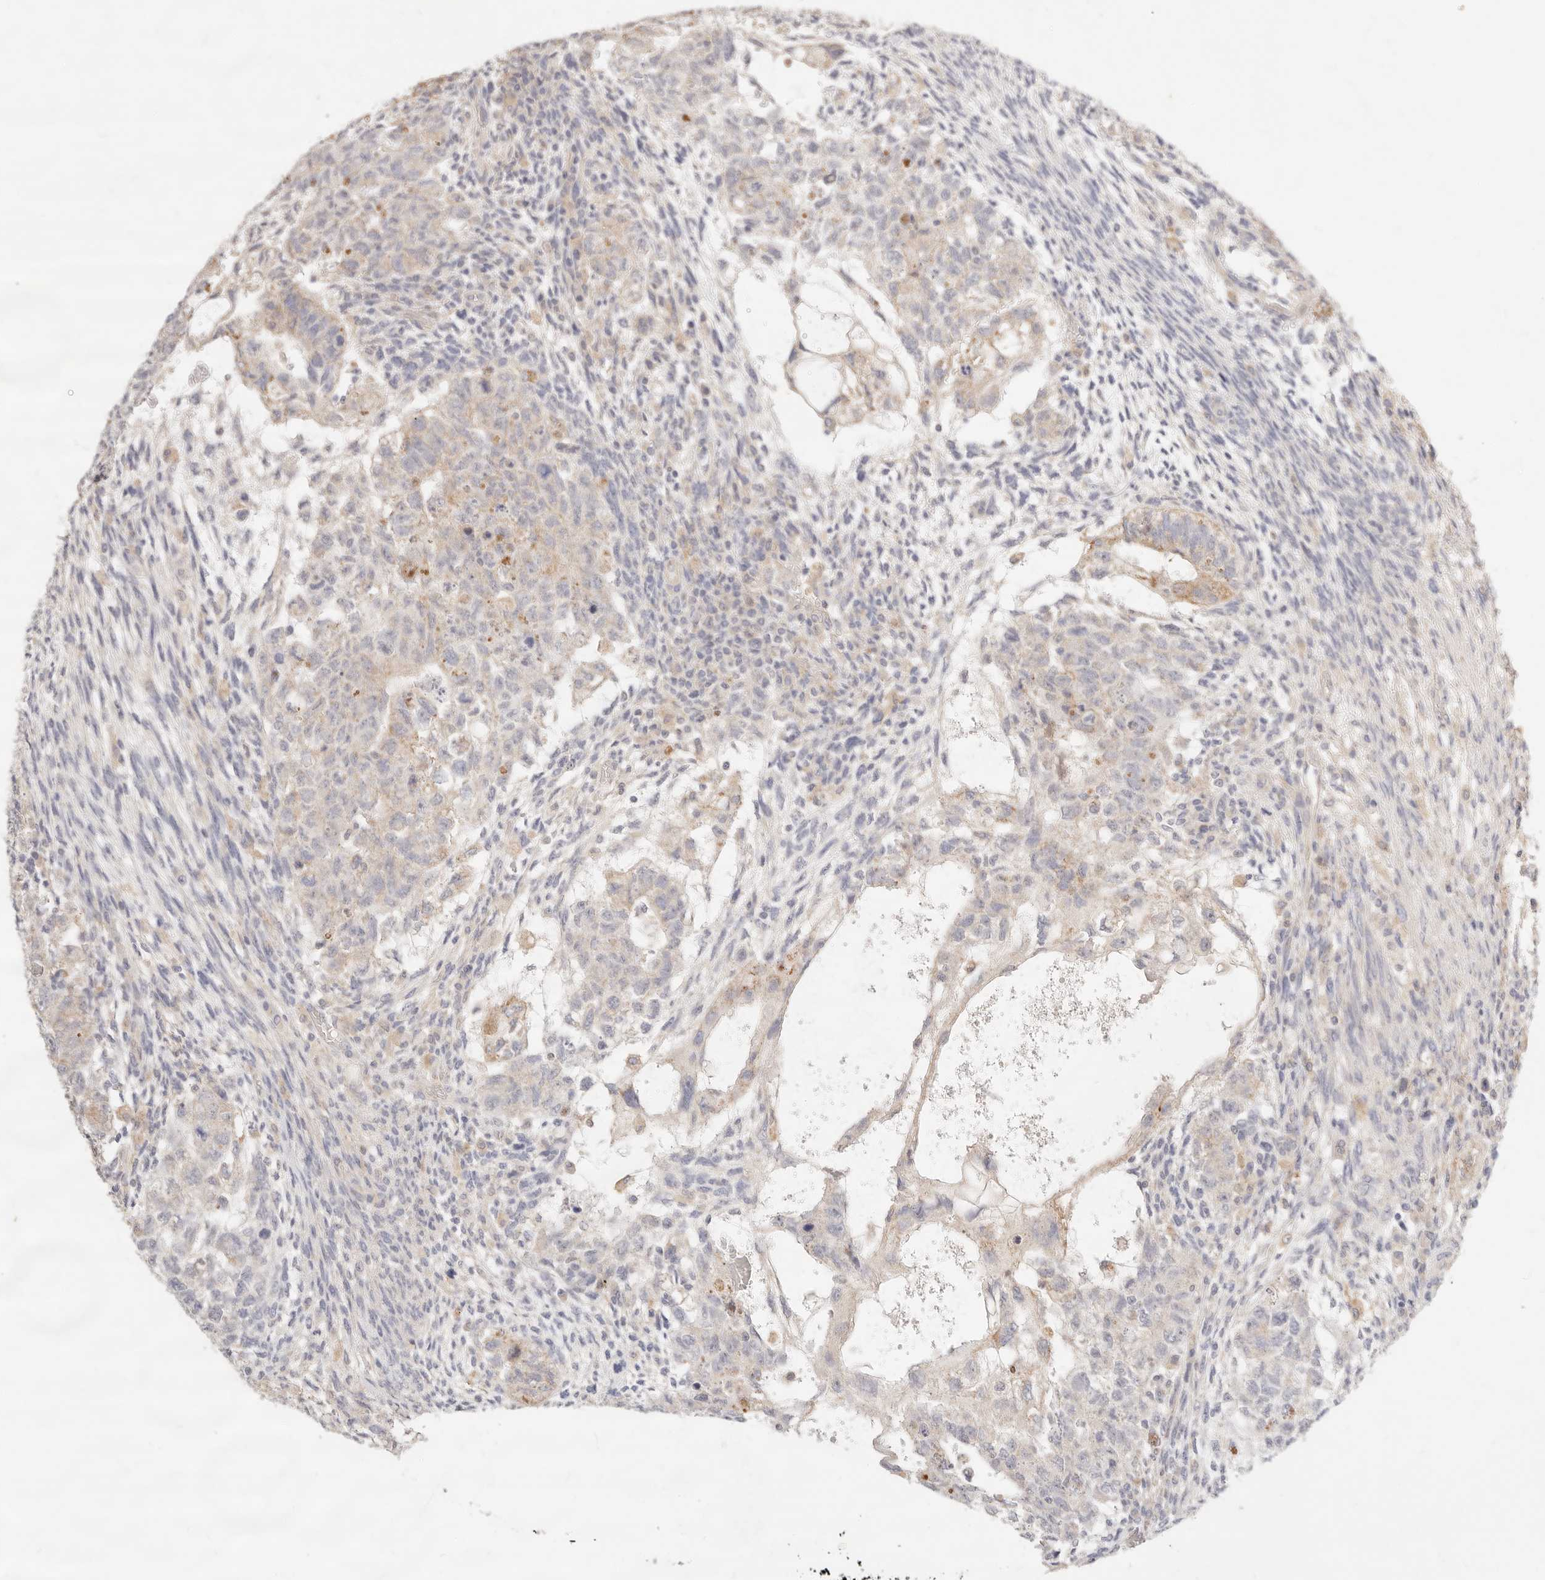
{"staining": {"intensity": "negative", "quantity": "none", "location": "none"}, "tissue": "testis cancer", "cell_type": "Tumor cells", "image_type": "cancer", "snomed": [{"axis": "morphology", "description": "Normal tissue, NOS"}, {"axis": "morphology", "description": "Carcinoma, Embryonal, NOS"}, {"axis": "topography", "description": "Testis"}], "caption": "DAB immunohistochemical staining of testis cancer (embryonal carcinoma) demonstrates no significant positivity in tumor cells.", "gene": "ACOX1", "patient": {"sex": "male", "age": 36}}